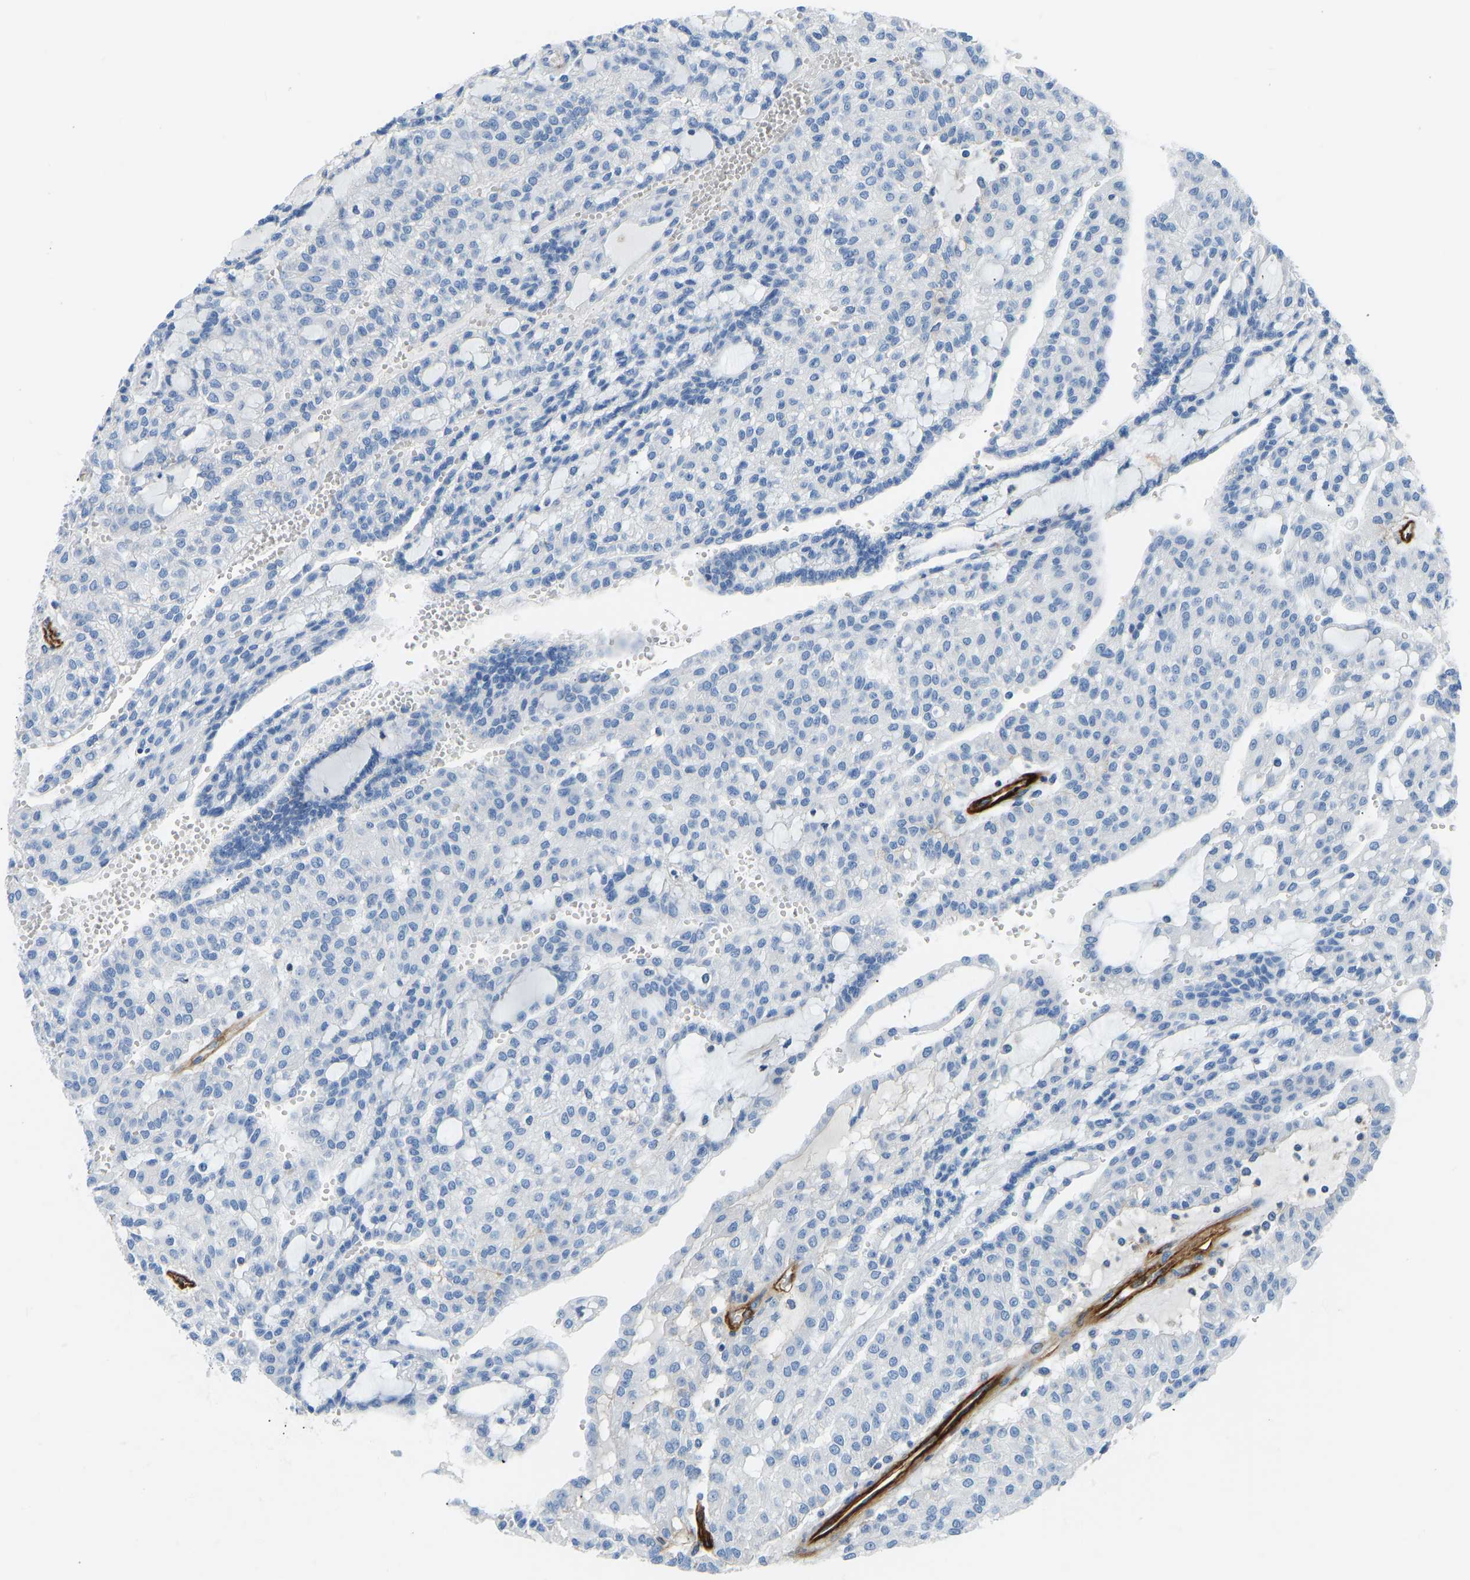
{"staining": {"intensity": "negative", "quantity": "none", "location": "none"}, "tissue": "renal cancer", "cell_type": "Tumor cells", "image_type": "cancer", "snomed": [{"axis": "morphology", "description": "Adenocarcinoma, NOS"}, {"axis": "topography", "description": "Kidney"}], "caption": "Protein analysis of renal cancer reveals no significant expression in tumor cells.", "gene": "COL15A1", "patient": {"sex": "male", "age": 63}}